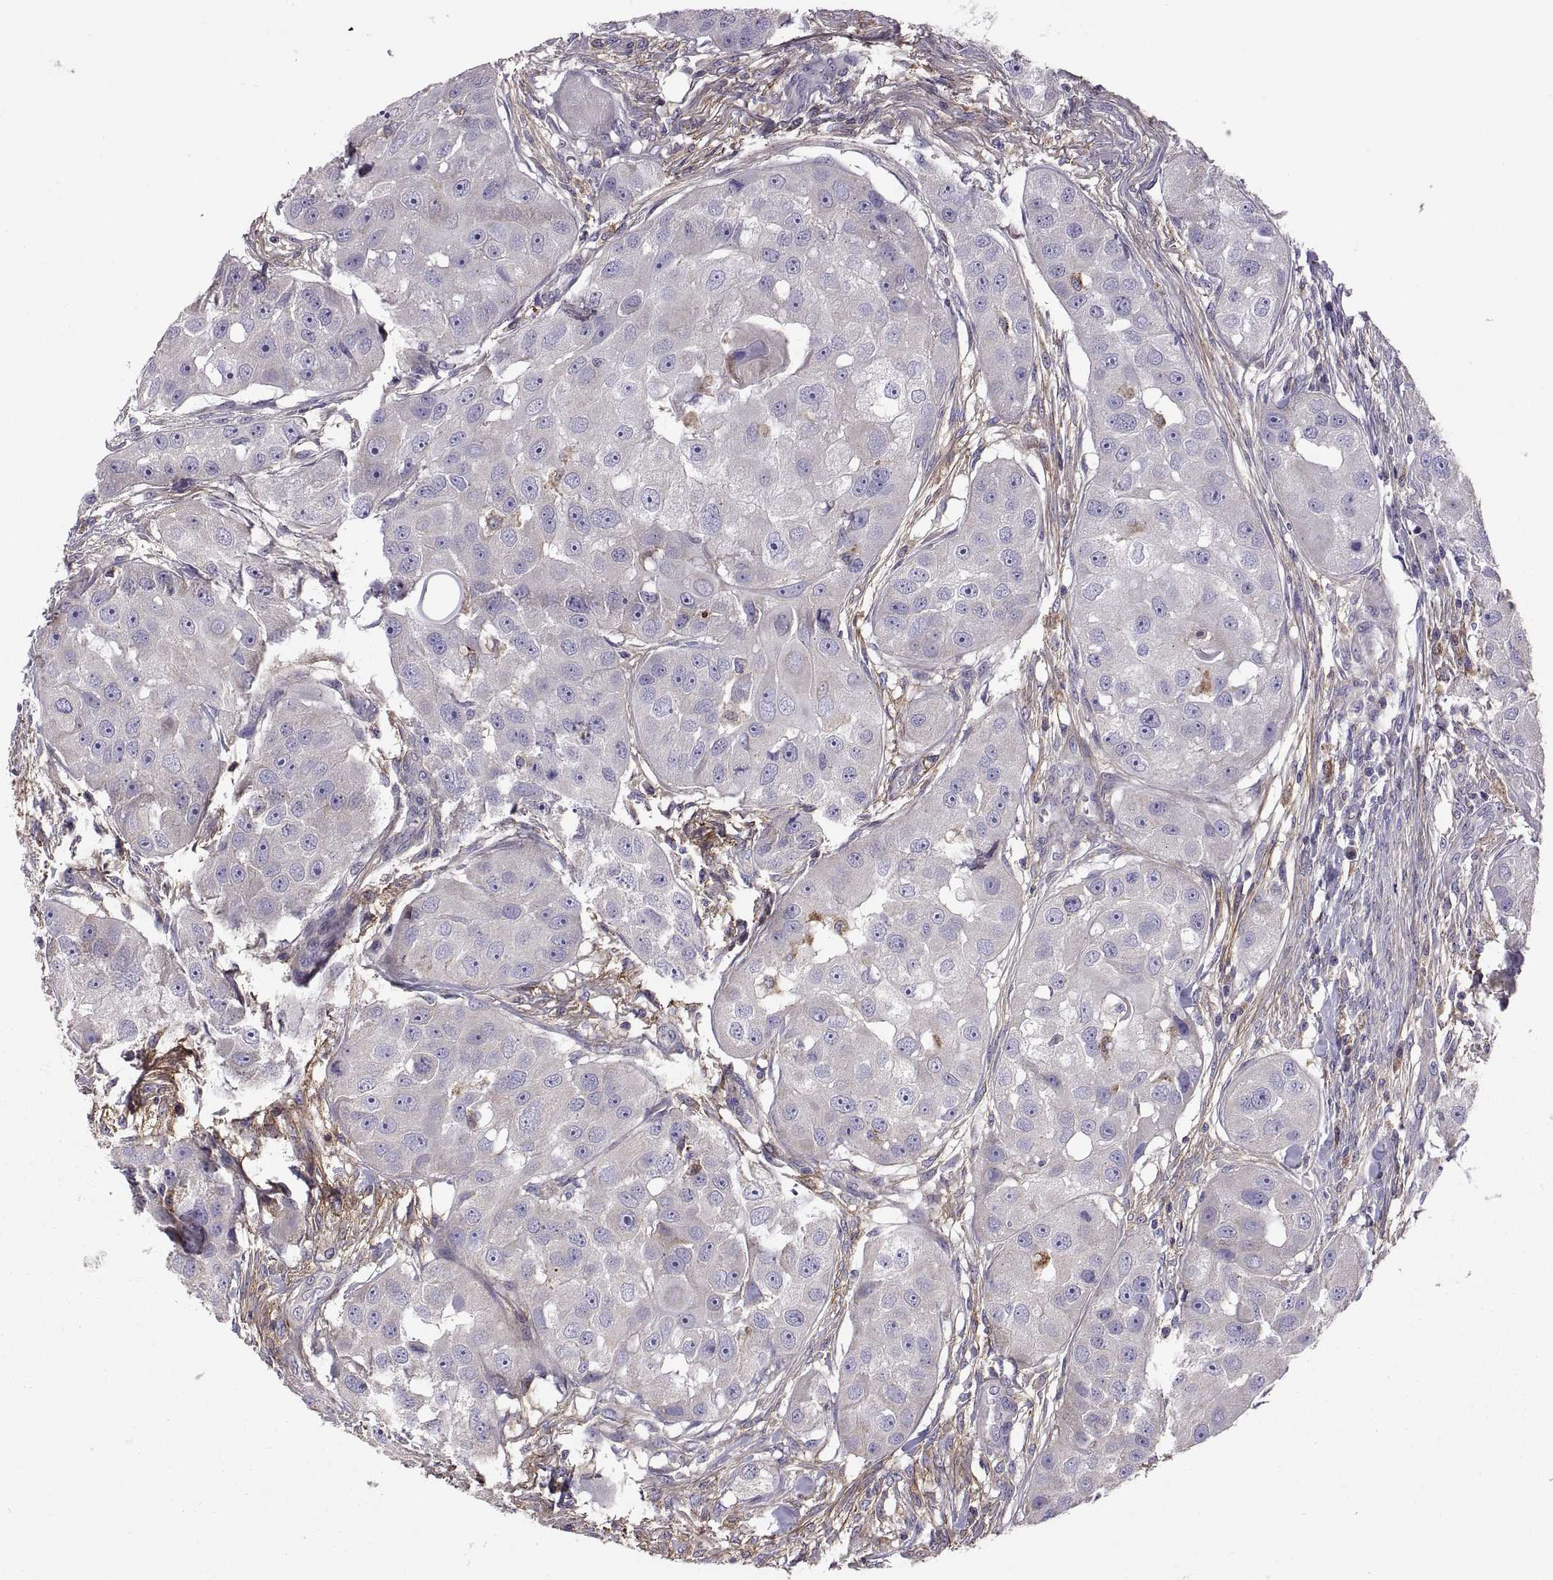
{"staining": {"intensity": "negative", "quantity": "none", "location": "none"}, "tissue": "head and neck cancer", "cell_type": "Tumor cells", "image_type": "cancer", "snomed": [{"axis": "morphology", "description": "Squamous cell carcinoma, NOS"}, {"axis": "topography", "description": "Head-Neck"}], "caption": "Head and neck squamous cell carcinoma stained for a protein using immunohistochemistry exhibits no staining tumor cells.", "gene": "EMILIN2", "patient": {"sex": "male", "age": 51}}